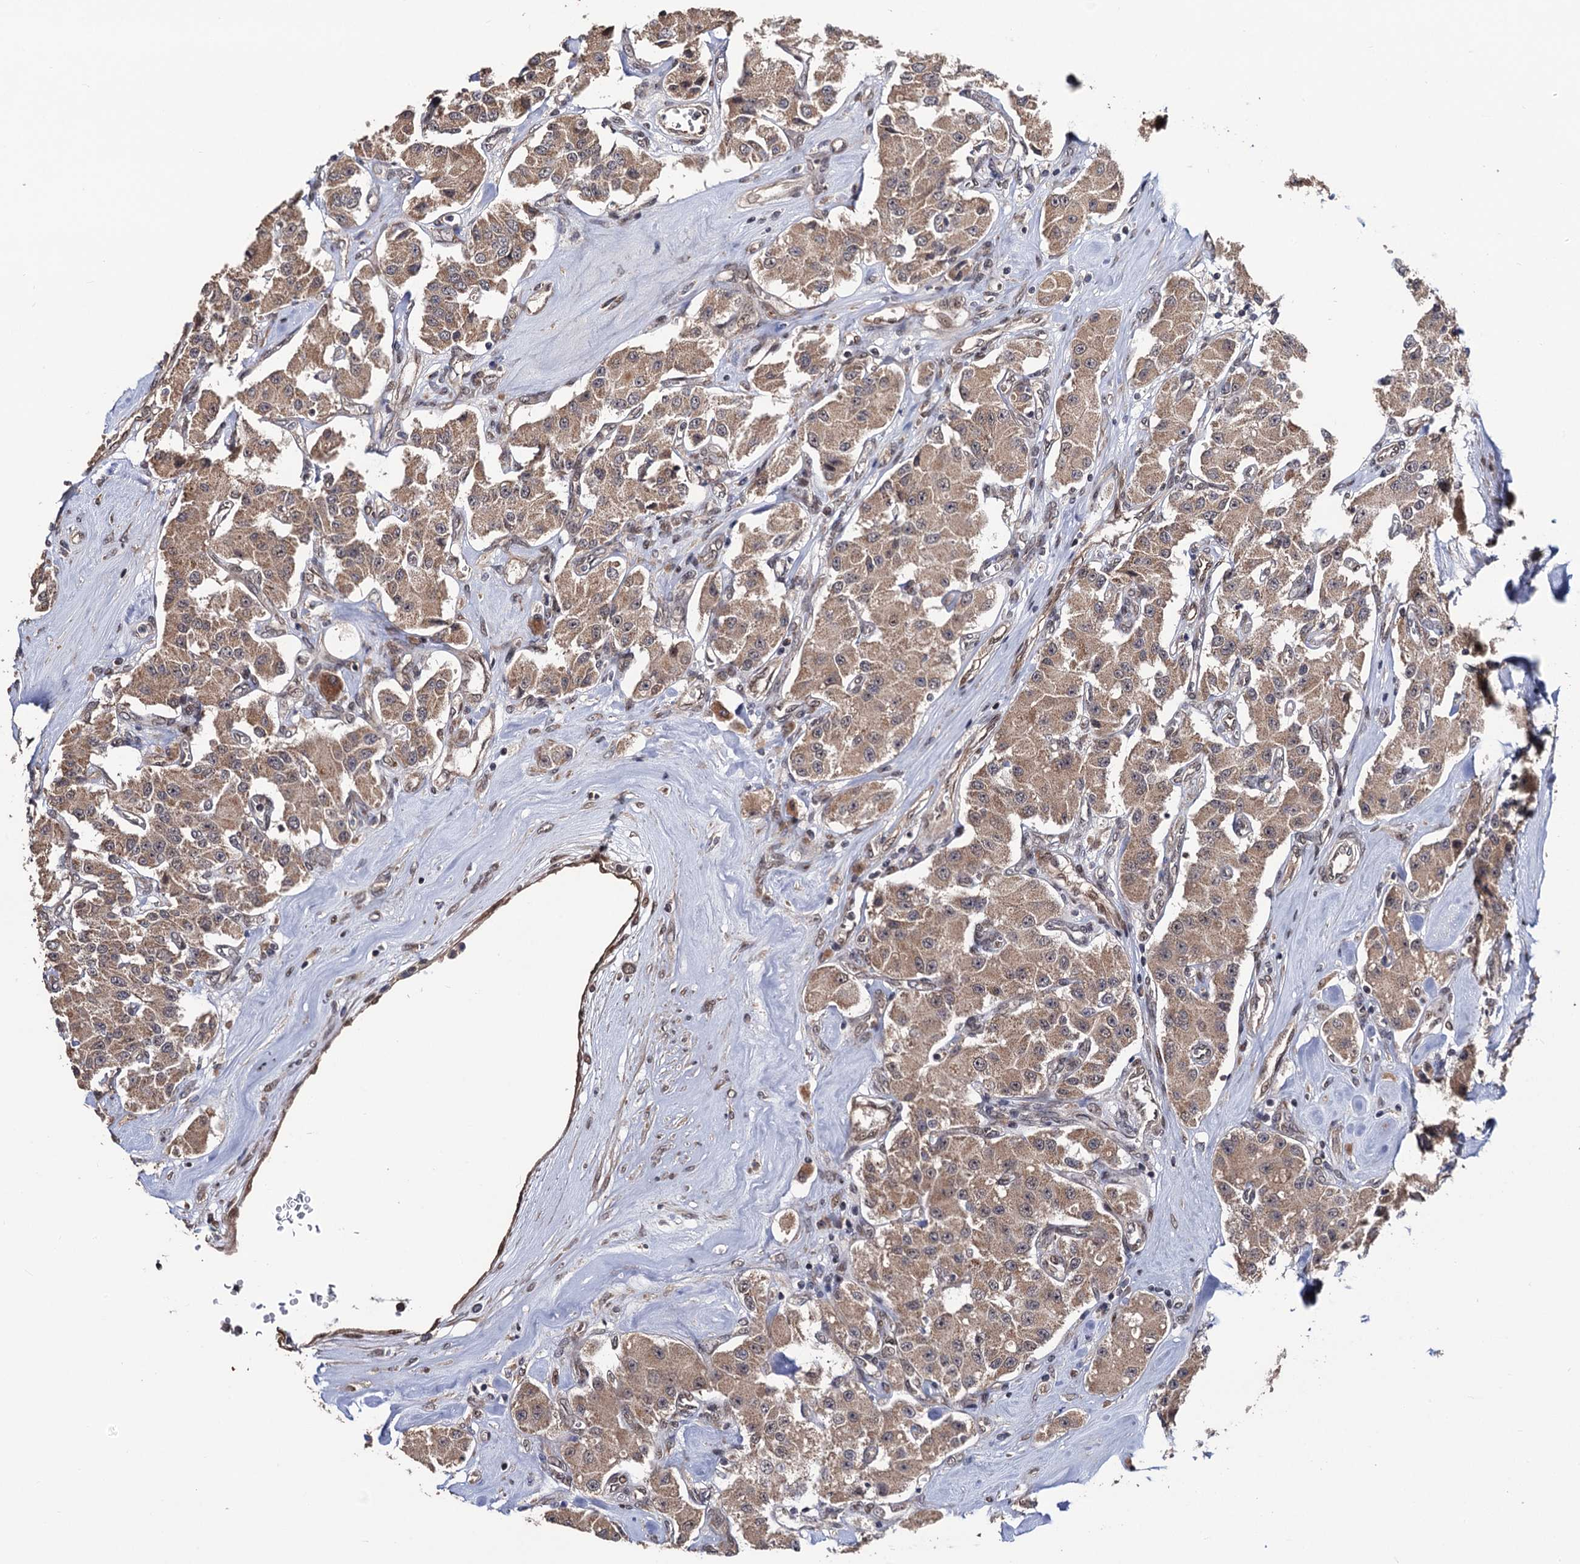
{"staining": {"intensity": "moderate", "quantity": ">75%", "location": "cytoplasmic/membranous"}, "tissue": "carcinoid", "cell_type": "Tumor cells", "image_type": "cancer", "snomed": [{"axis": "morphology", "description": "Carcinoid, malignant, NOS"}, {"axis": "topography", "description": "Pancreas"}], "caption": "Immunohistochemical staining of human carcinoid reveals medium levels of moderate cytoplasmic/membranous staining in about >75% of tumor cells.", "gene": "LRRC63", "patient": {"sex": "male", "age": 41}}